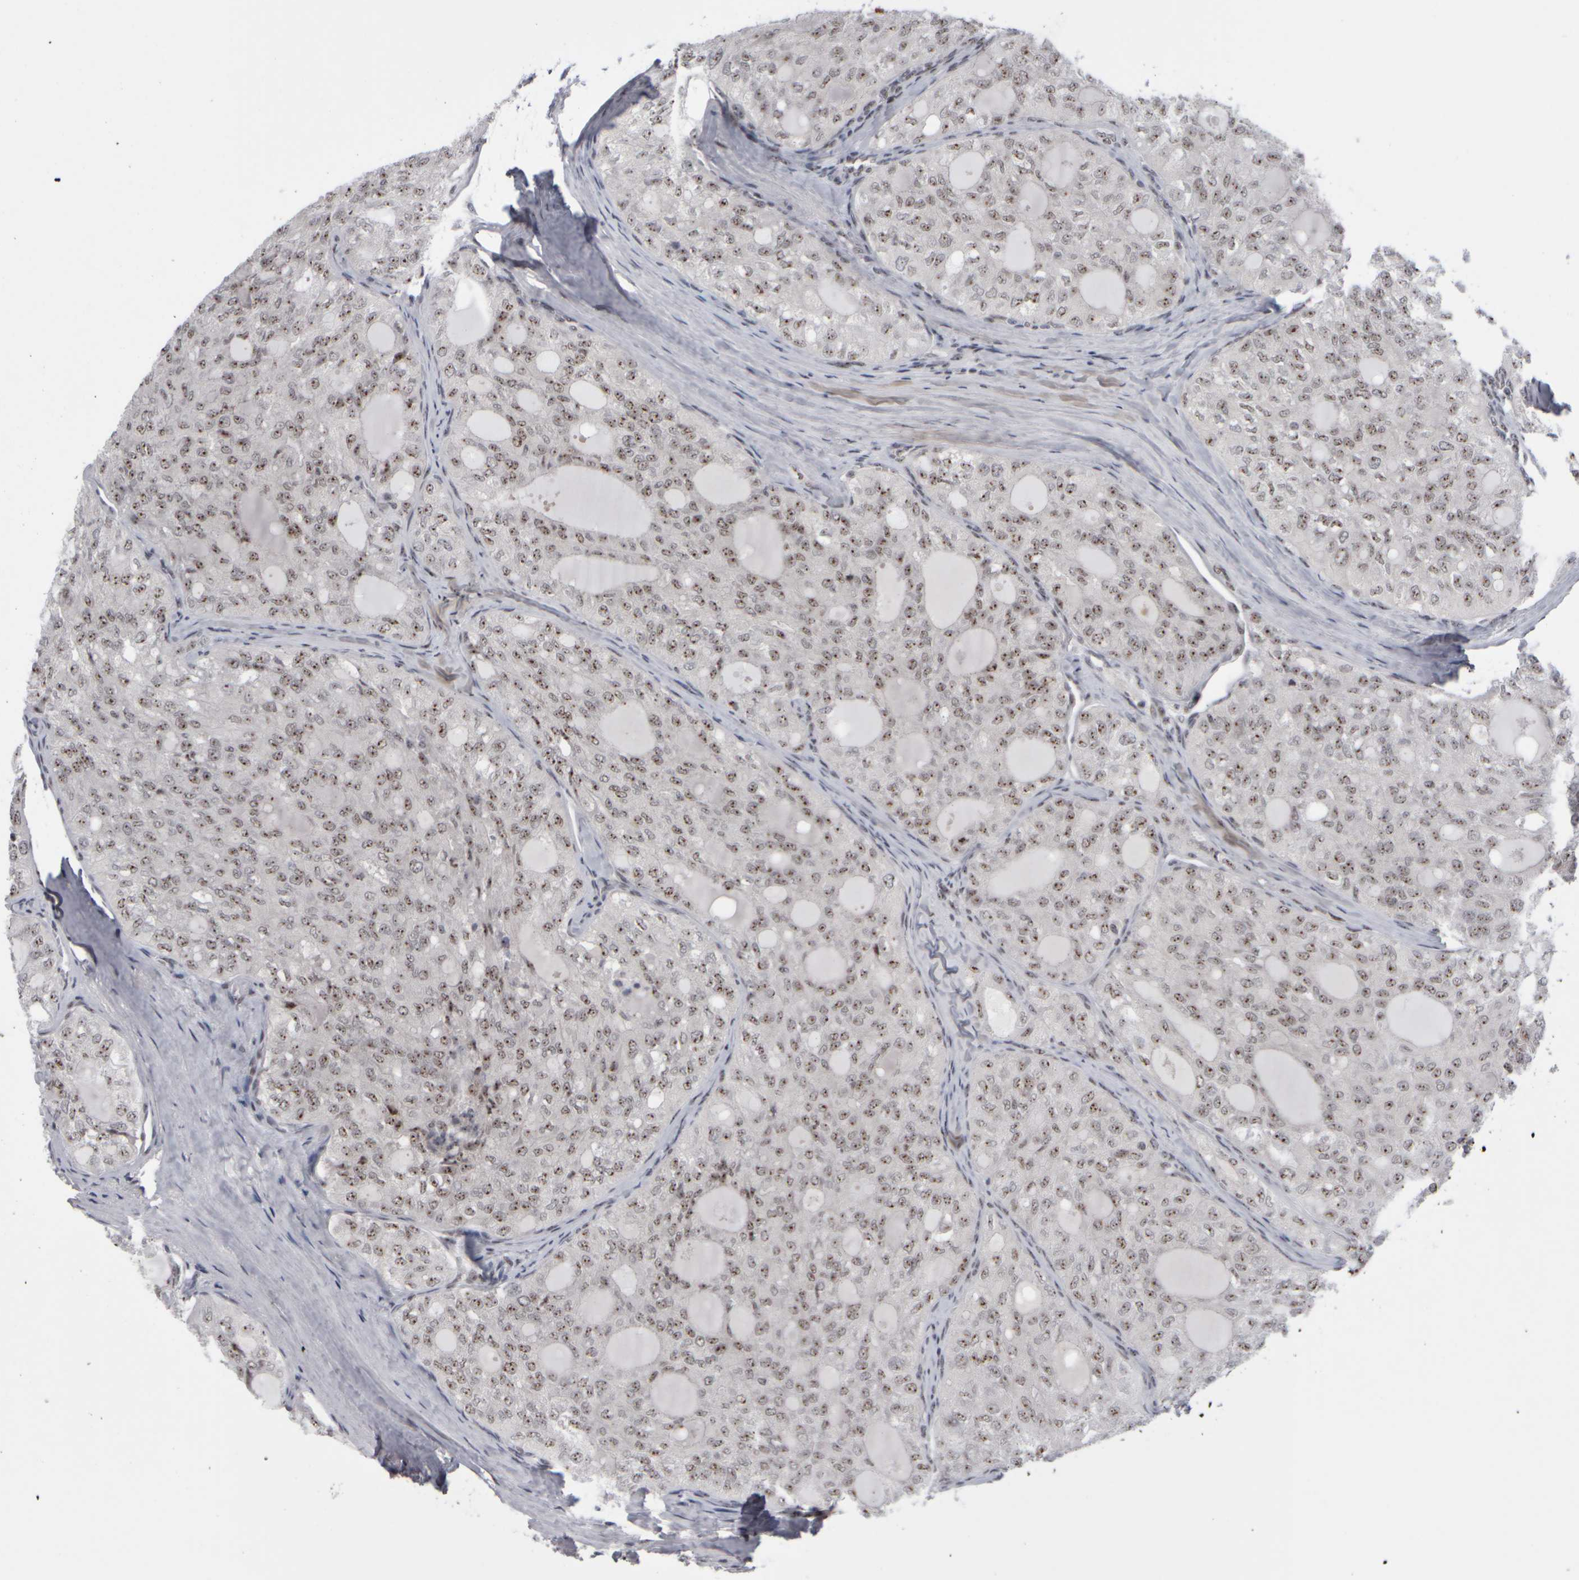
{"staining": {"intensity": "weak", "quantity": ">75%", "location": "nuclear"}, "tissue": "thyroid cancer", "cell_type": "Tumor cells", "image_type": "cancer", "snomed": [{"axis": "morphology", "description": "Follicular adenoma carcinoma, NOS"}, {"axis": "topography", "description": "Thyroid gland"}], "caption": "The immunohistochemical stain shows weak nuclear positivity in tumor cells of thyroid cancer (follicular adenoma carcinoma) tissue.", "gene": "SURF6", "patient": {"sex": "male", "age": 75}}